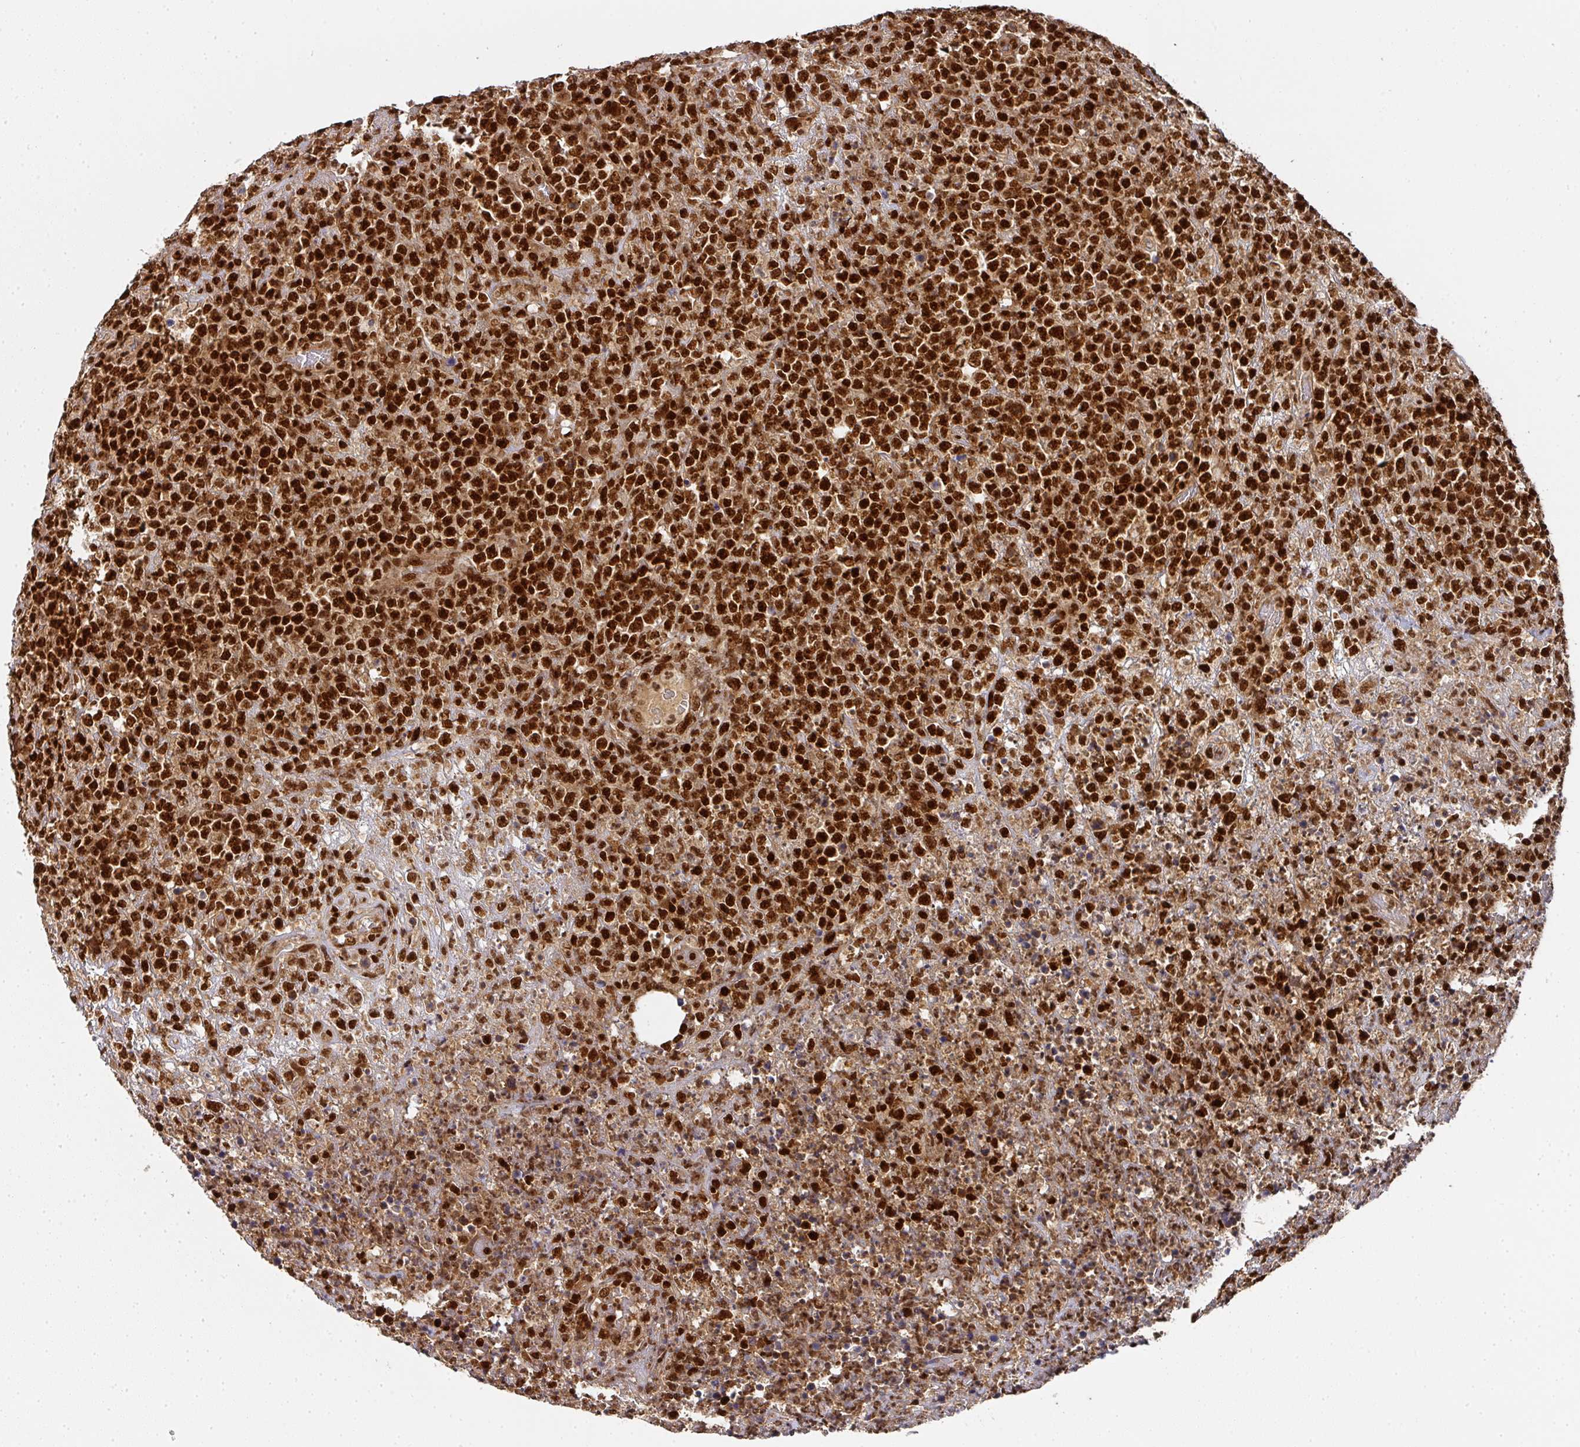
{"staining": {"intensity": "strong", "quantity": ">75%", "location": "nuclear"}, "tissue": "lymphoma", "cell_type": "Tumor cells", "image_type": "cancer", "snomed": [{"axis": "morphology", "description": "Malignant lymphoma, non-Hodgkin's type, High grade"}, {"axis": "topography", "description": "Colon"}], "caption": "Malignant lymphoma, non-Hodgkin's type (high-grade) stained with DAB (3,3'-diaminobenzidine) immunohistochemistry demonstrates high levels of strong nuclear staining in approximately >75% of tumor cells.", "gene": "DIDO1", "patient": {"sex": "female", "age": 53}}